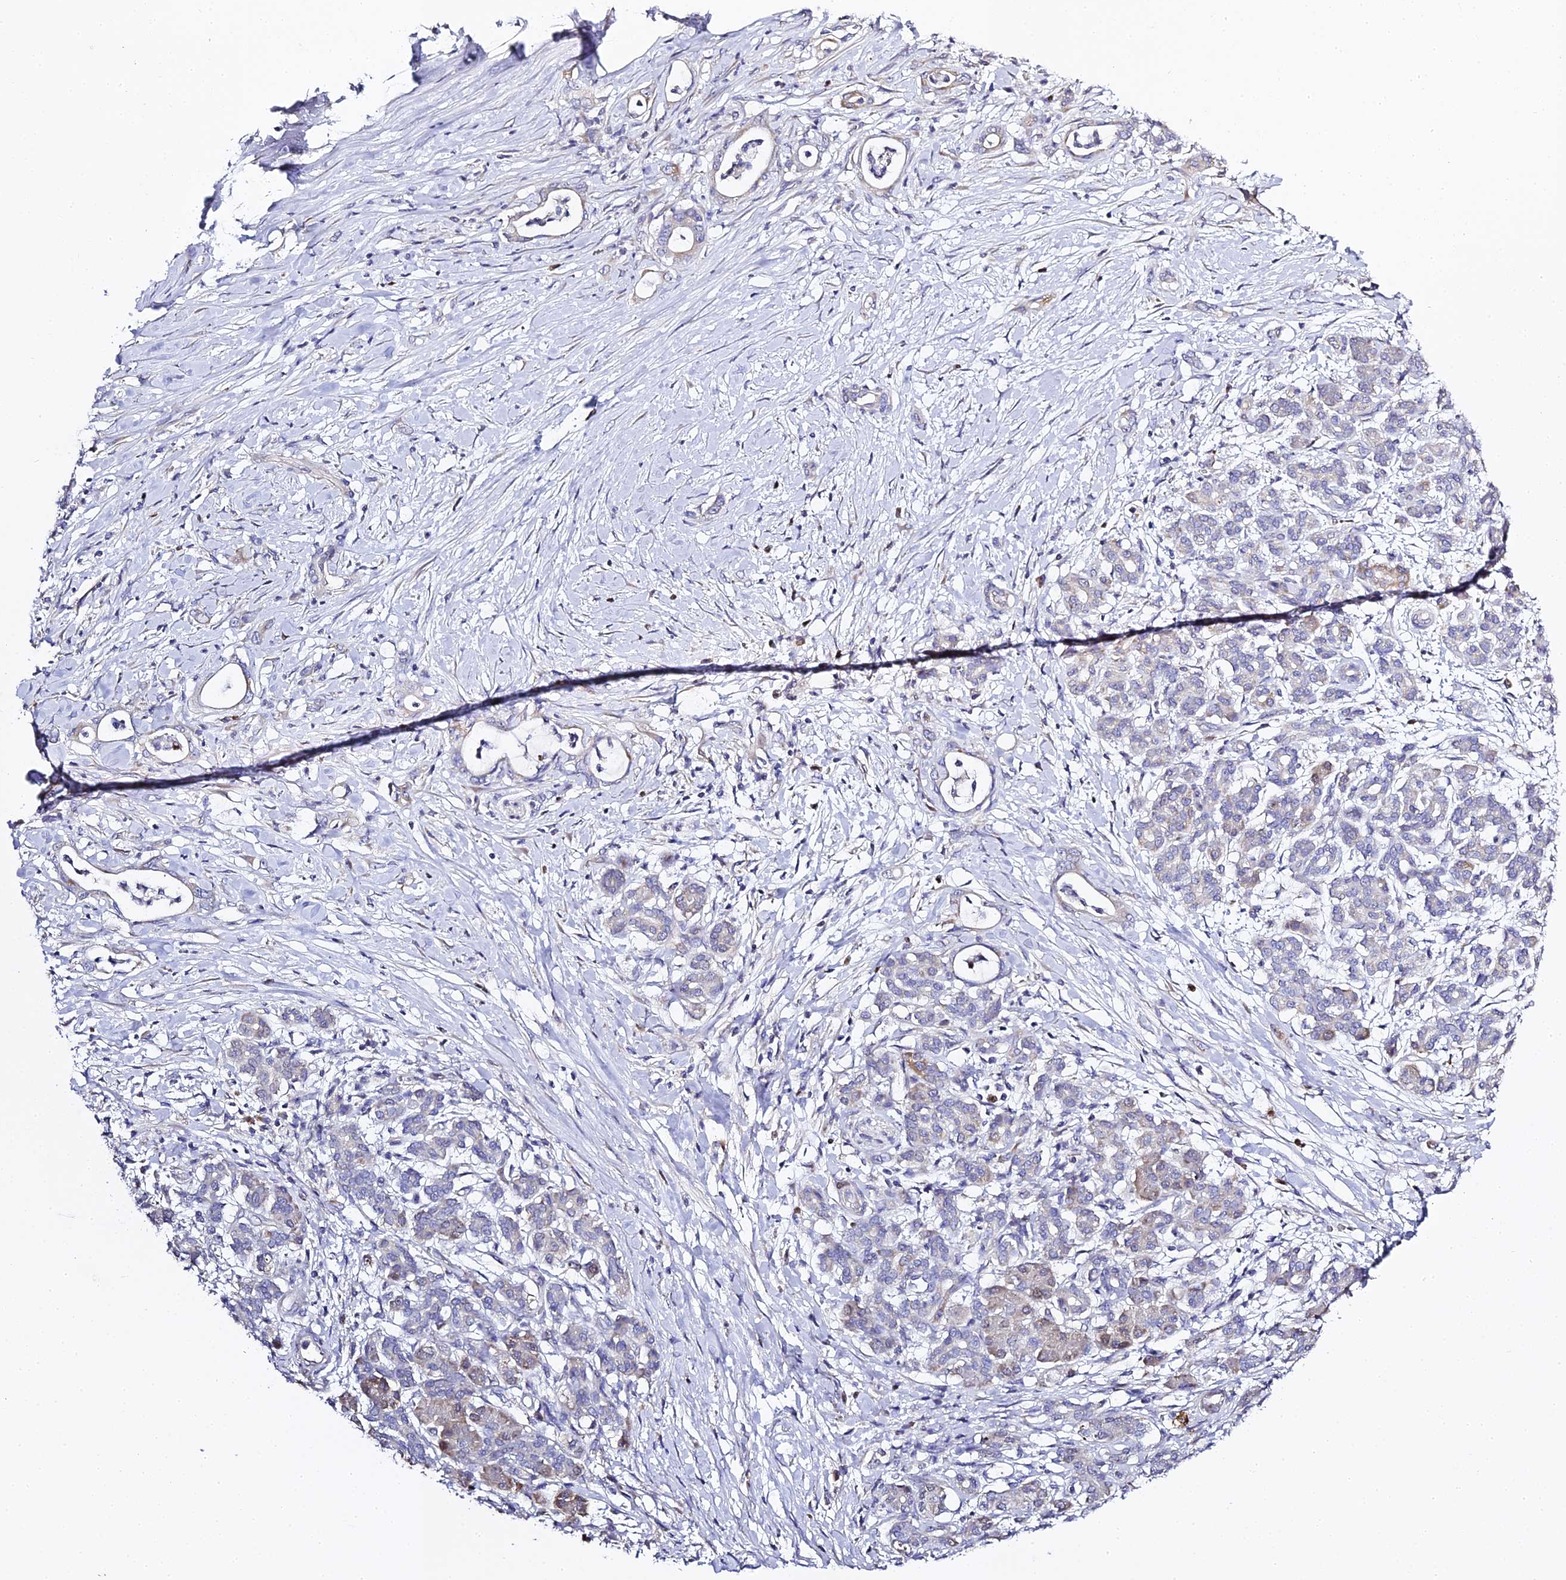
{"staining": {"intensity": "negative", "quantity": "none", "location": "none"}, "tissue": "pancreatic cancer", "cell_type": "Tumor cells", "image_type": "cancer", "snomed": [{"axis": "morphology", "description": "Adenocarcinoma, NOS"}, {"axis": "topography", "description": "Pancreas"}], "caption": "Human pancreatic cancer (adenocarcinoma) stained for a protein using IHC exhibits no expression in tumor cells.", "gene": "SERP1", "patient": {"sex": "female", "age": 55}}